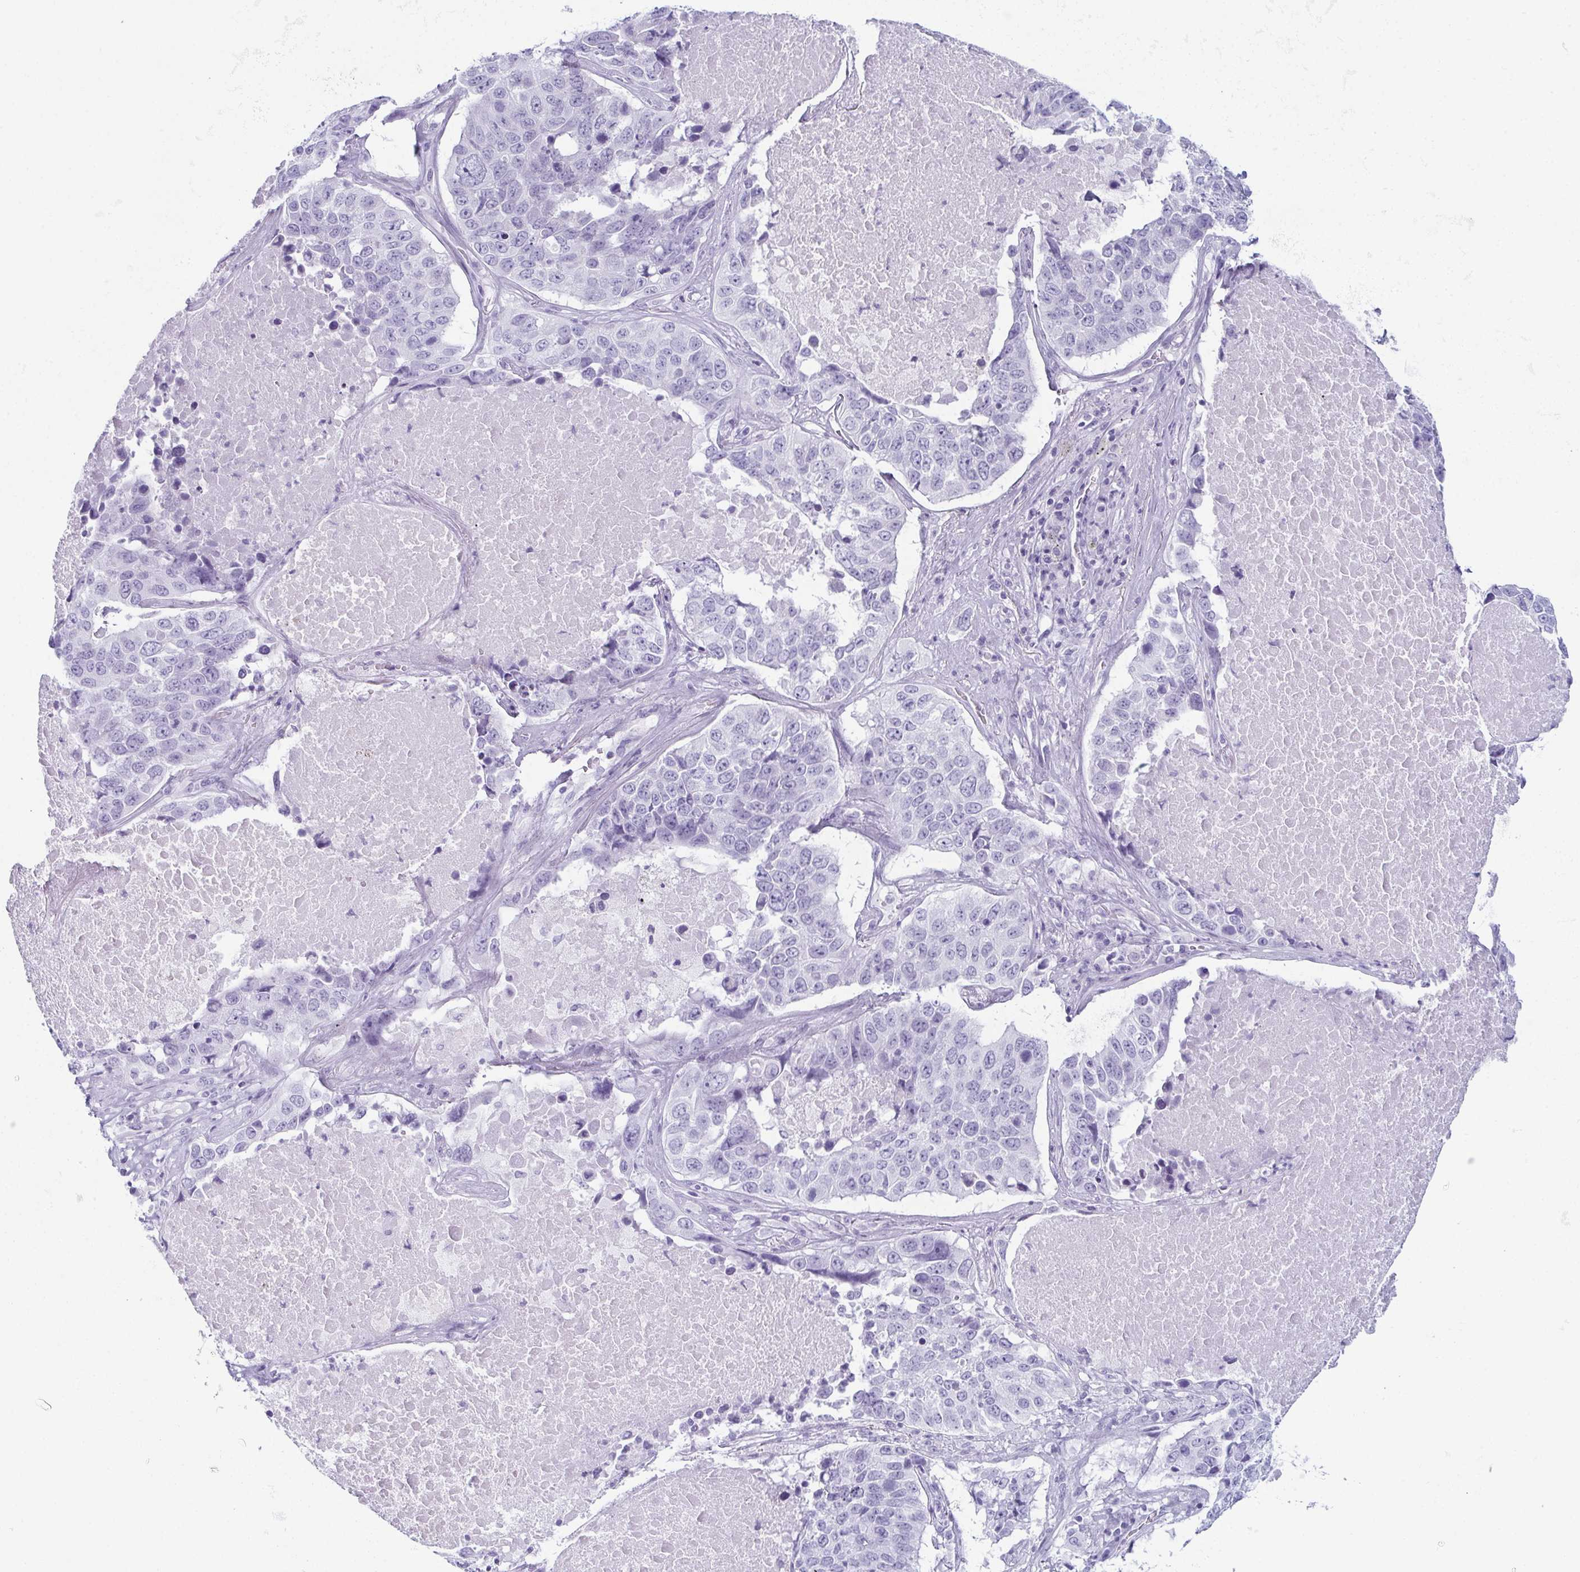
{"staining": {"intensity": "negative", "quantity": "none", "location": "none"}, "tissue": "lung cancer", "cell_type": "Tumor cells", "image_type": "cancer", "snomed": [{"axis": "morphology", "description": "Normal tissue, NOS"}, {"axis": "morphology", "description": "Squamous cell carcinoma, NOS"}, {"axis": "topography", "description": "Bronchus"}, {"axis": "topography", "description": "Lung"}], "caption": "Immunohistochemical staining of lung squamous cell carcinoma reveals no significant expression in tumor cells. Brightfield microscopy of IHC stained with DAB (3,3'-diaminobenzidine) (brown) and hematoxylin (blue), captured at high magnification.", "gene": "ENKUR", "patient": {"sex": "male", "age": 64}}